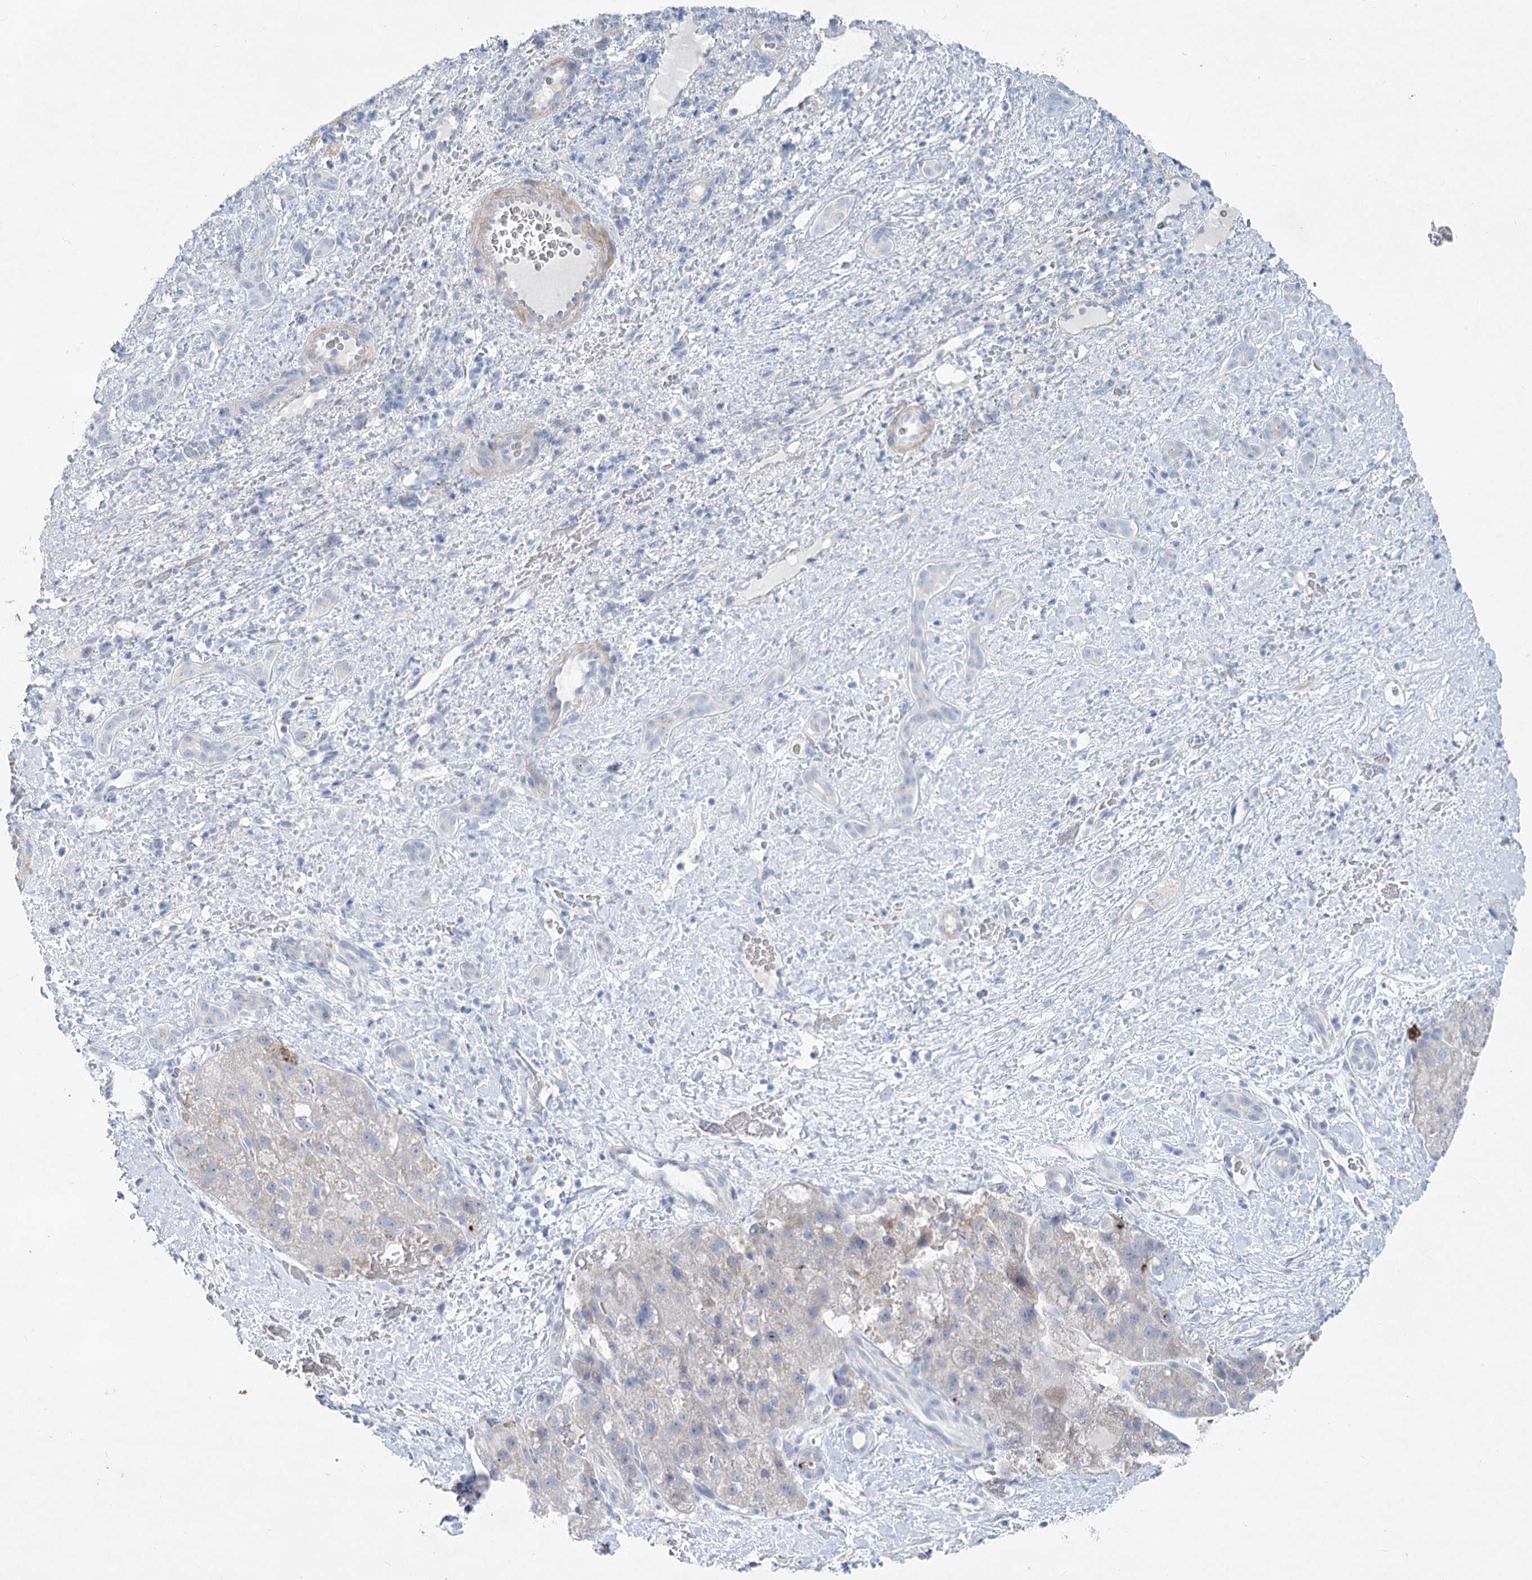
{"staining": {"intensity": "negative", "quantity": "none", "location": "none"}, "tissue": "liver cancer", "cell_type": "Tumor cells", "image_type": "cancer", "snomed": [{"axis": "morphology", "description": "Normal tissue, NOS"}, {"axis": "morphology", "description": "Carcinoma, Hepatocellular, NOS"}, {"axis": "topography", "description": "Liver"}], "caption": "The image reveals no staining of tumor cells in hepatocellular carcinoma (liver).", "gene": "WDR74", "patient": {"sex": "male", "age": 57}}